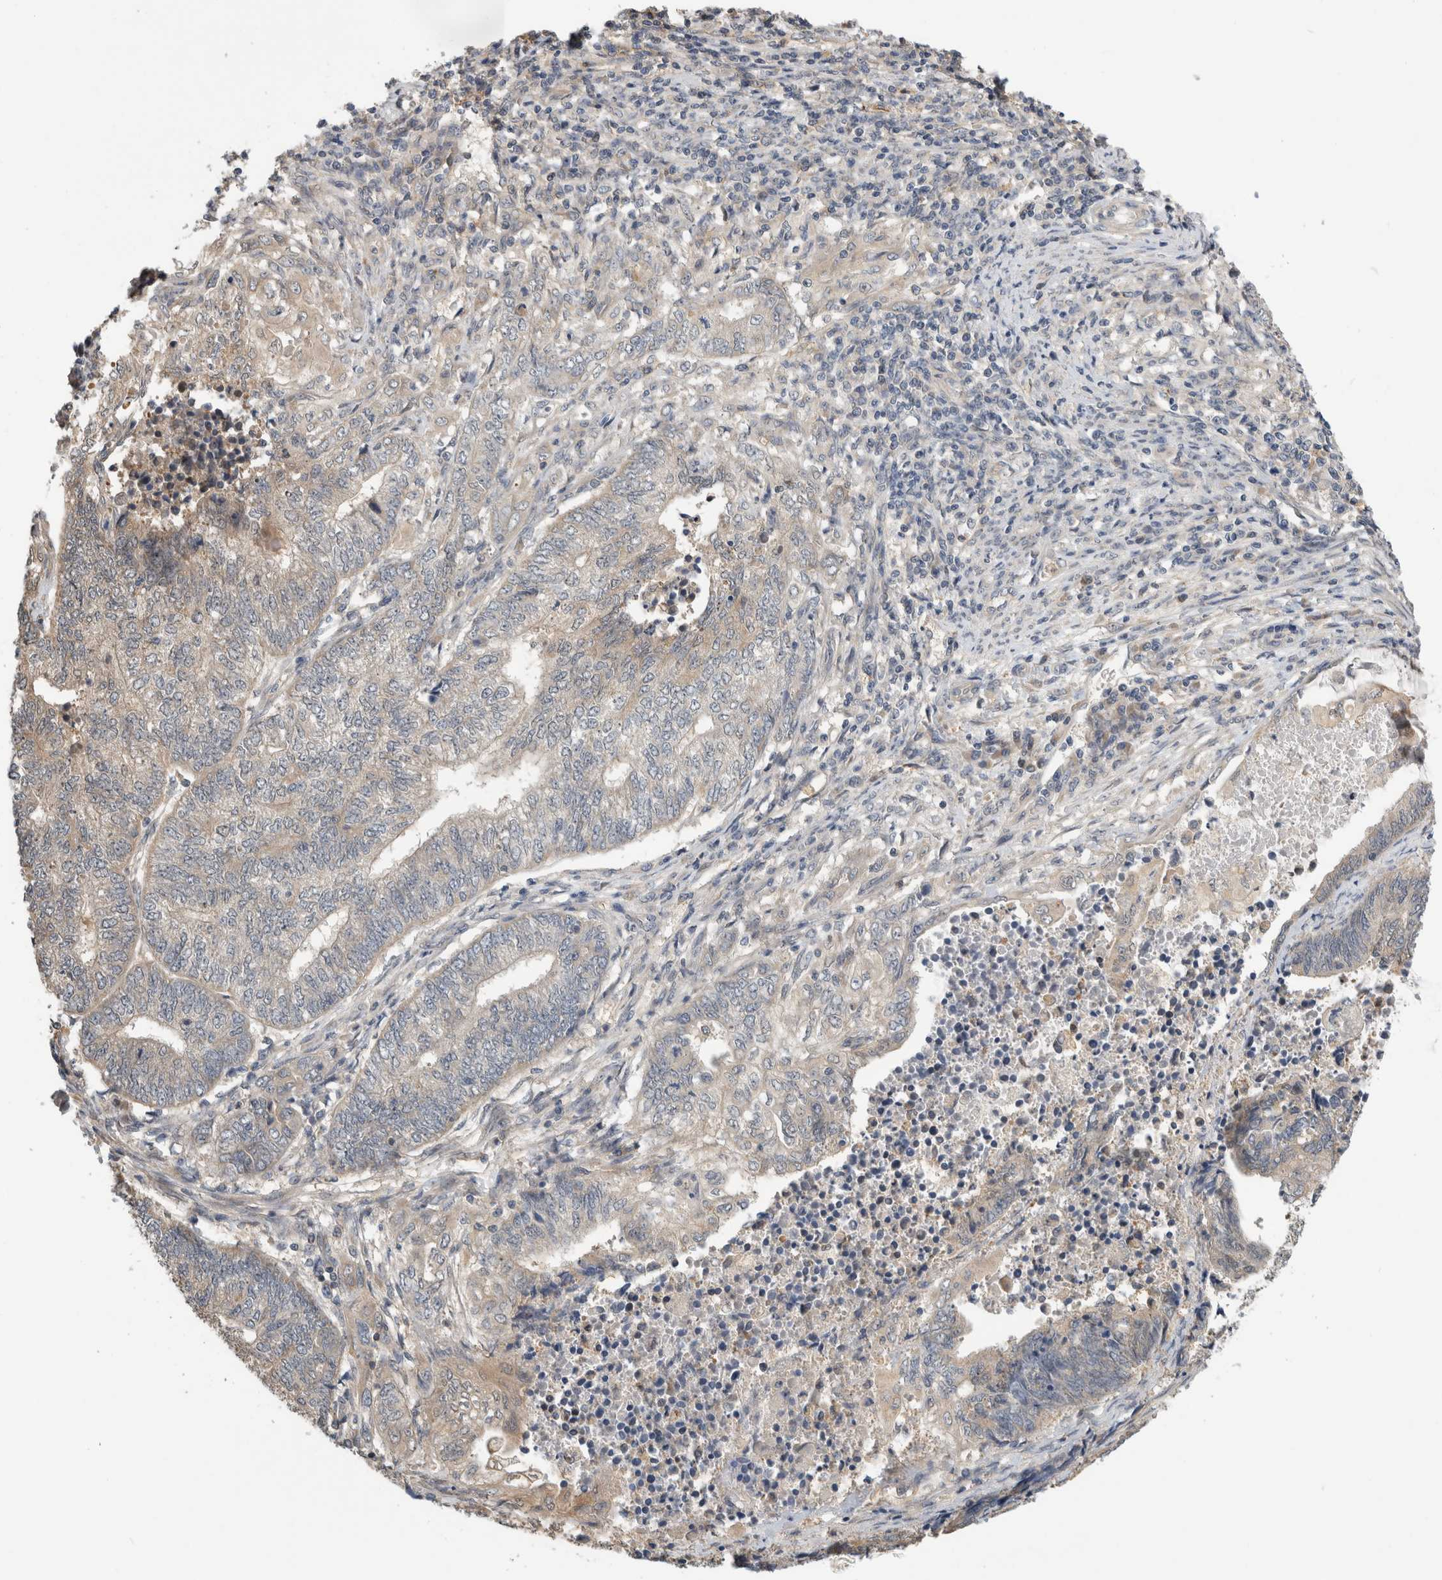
{"staining": {"intensity": "negative", "quantity": "none", "location": "none"}, "tissue": "endometrial cancer", "cell_type": "Tumor cells", "image_type": "cancer", "snomed": [{"axis": "morphology", "description": "Adenocarcinoma, NOS"}, {"axis": "topography", "description": "Uterus"}, {"axis": "topography", "description": "Endometrium"}], "caption": "High magnification brightfield microscopy of endometrial cancer stained with DAB (brown) and counterstained with hematoxylin (blue): tumor cells show no significant staining.", "gene": "PGM1", "patient": {"sex": "female", "age": 70}}